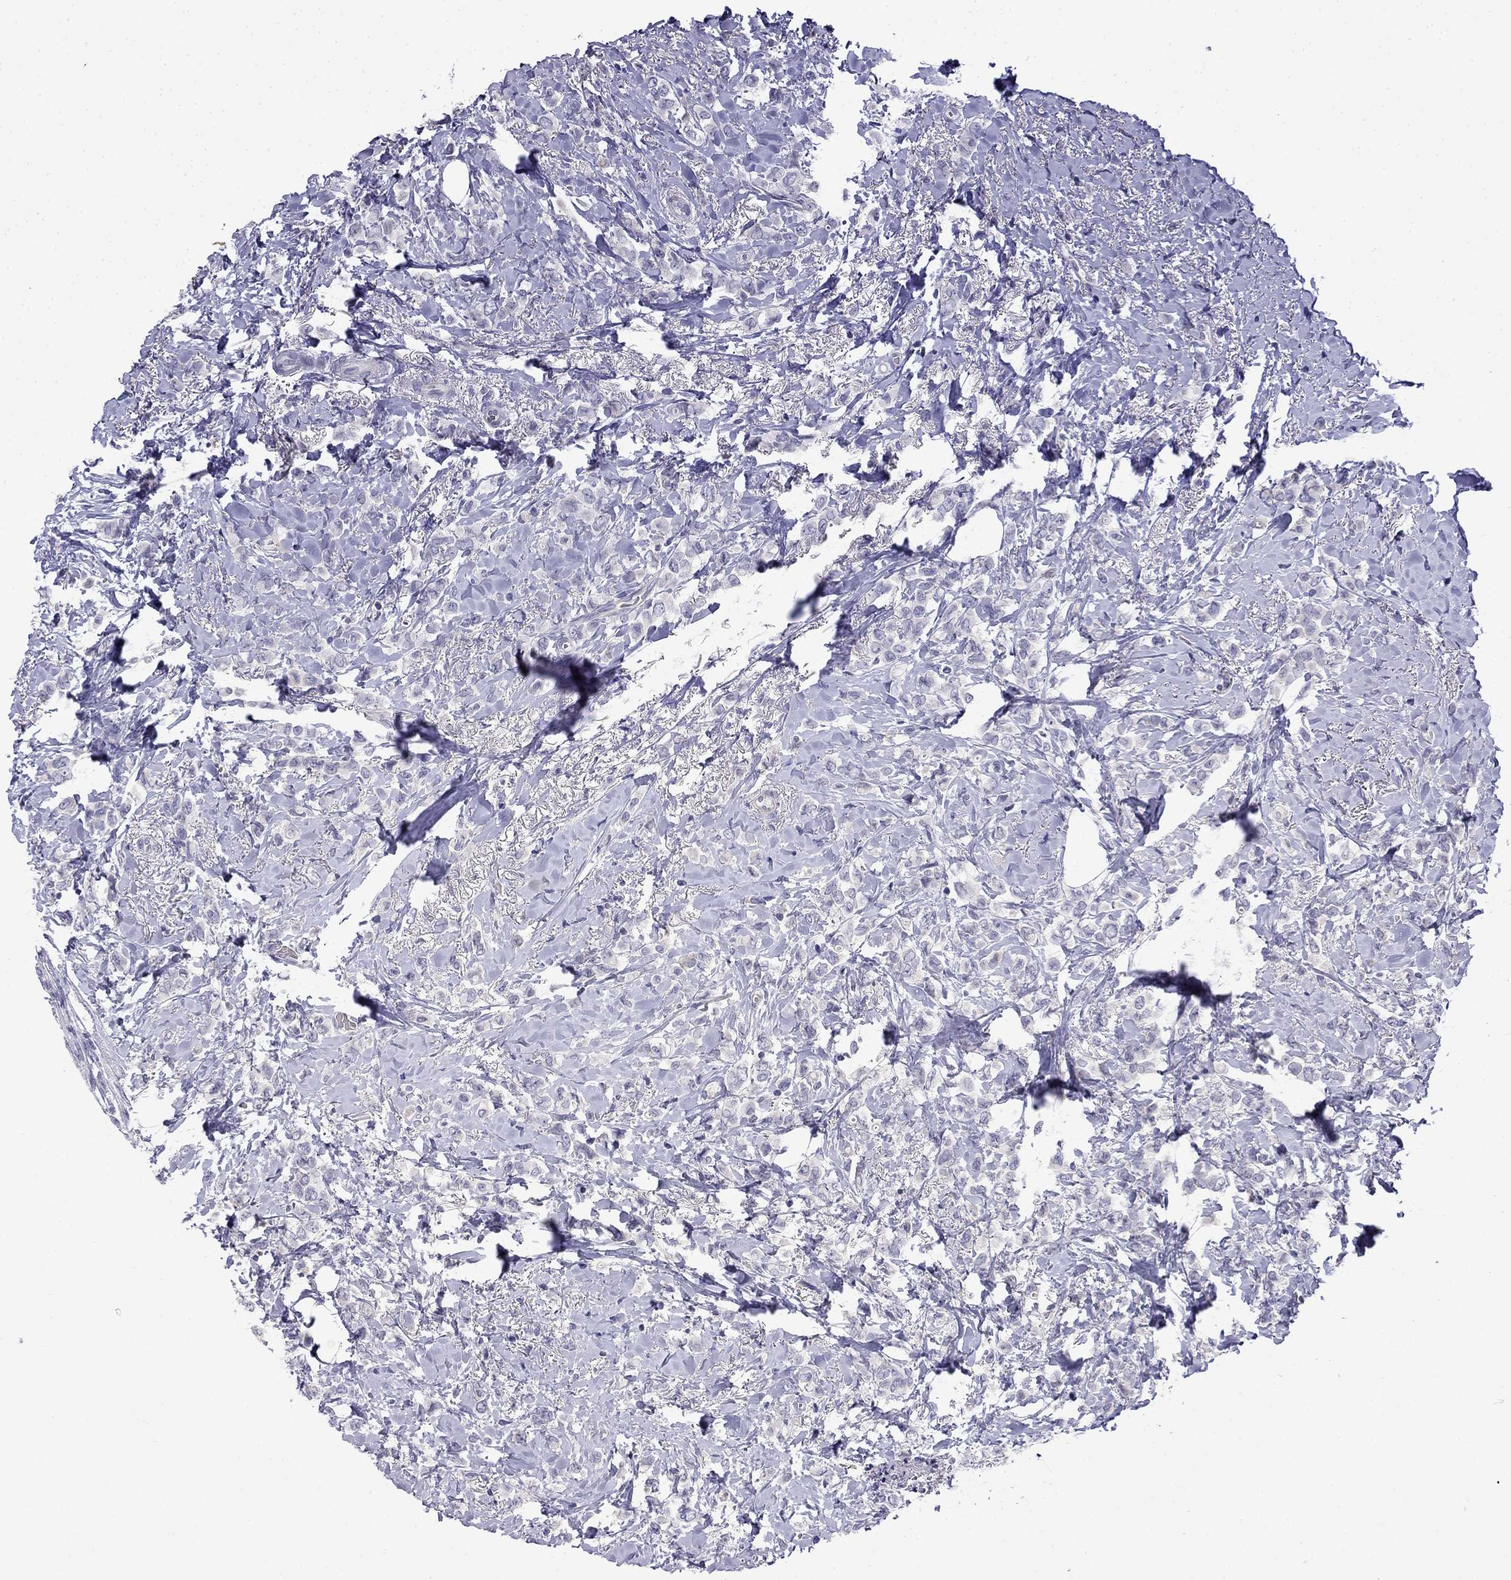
{"staining": {"intensity": "negative", "quantity": "none", "location": "none"}, "tissue": "breast cancer", "cell_type": "Tumor cells", "image_type": "cancer", "snomed": [{"axis": "morphology", "description": "Lobular carcinoma"}, {"axis": "topography", "description": "Breast"}], "caption": "Tumor cells are negative for brown protein staining in lobular carcinoma (breast).", "gene": "PRR18", "patient": {"sex": "female", "age": 66}}